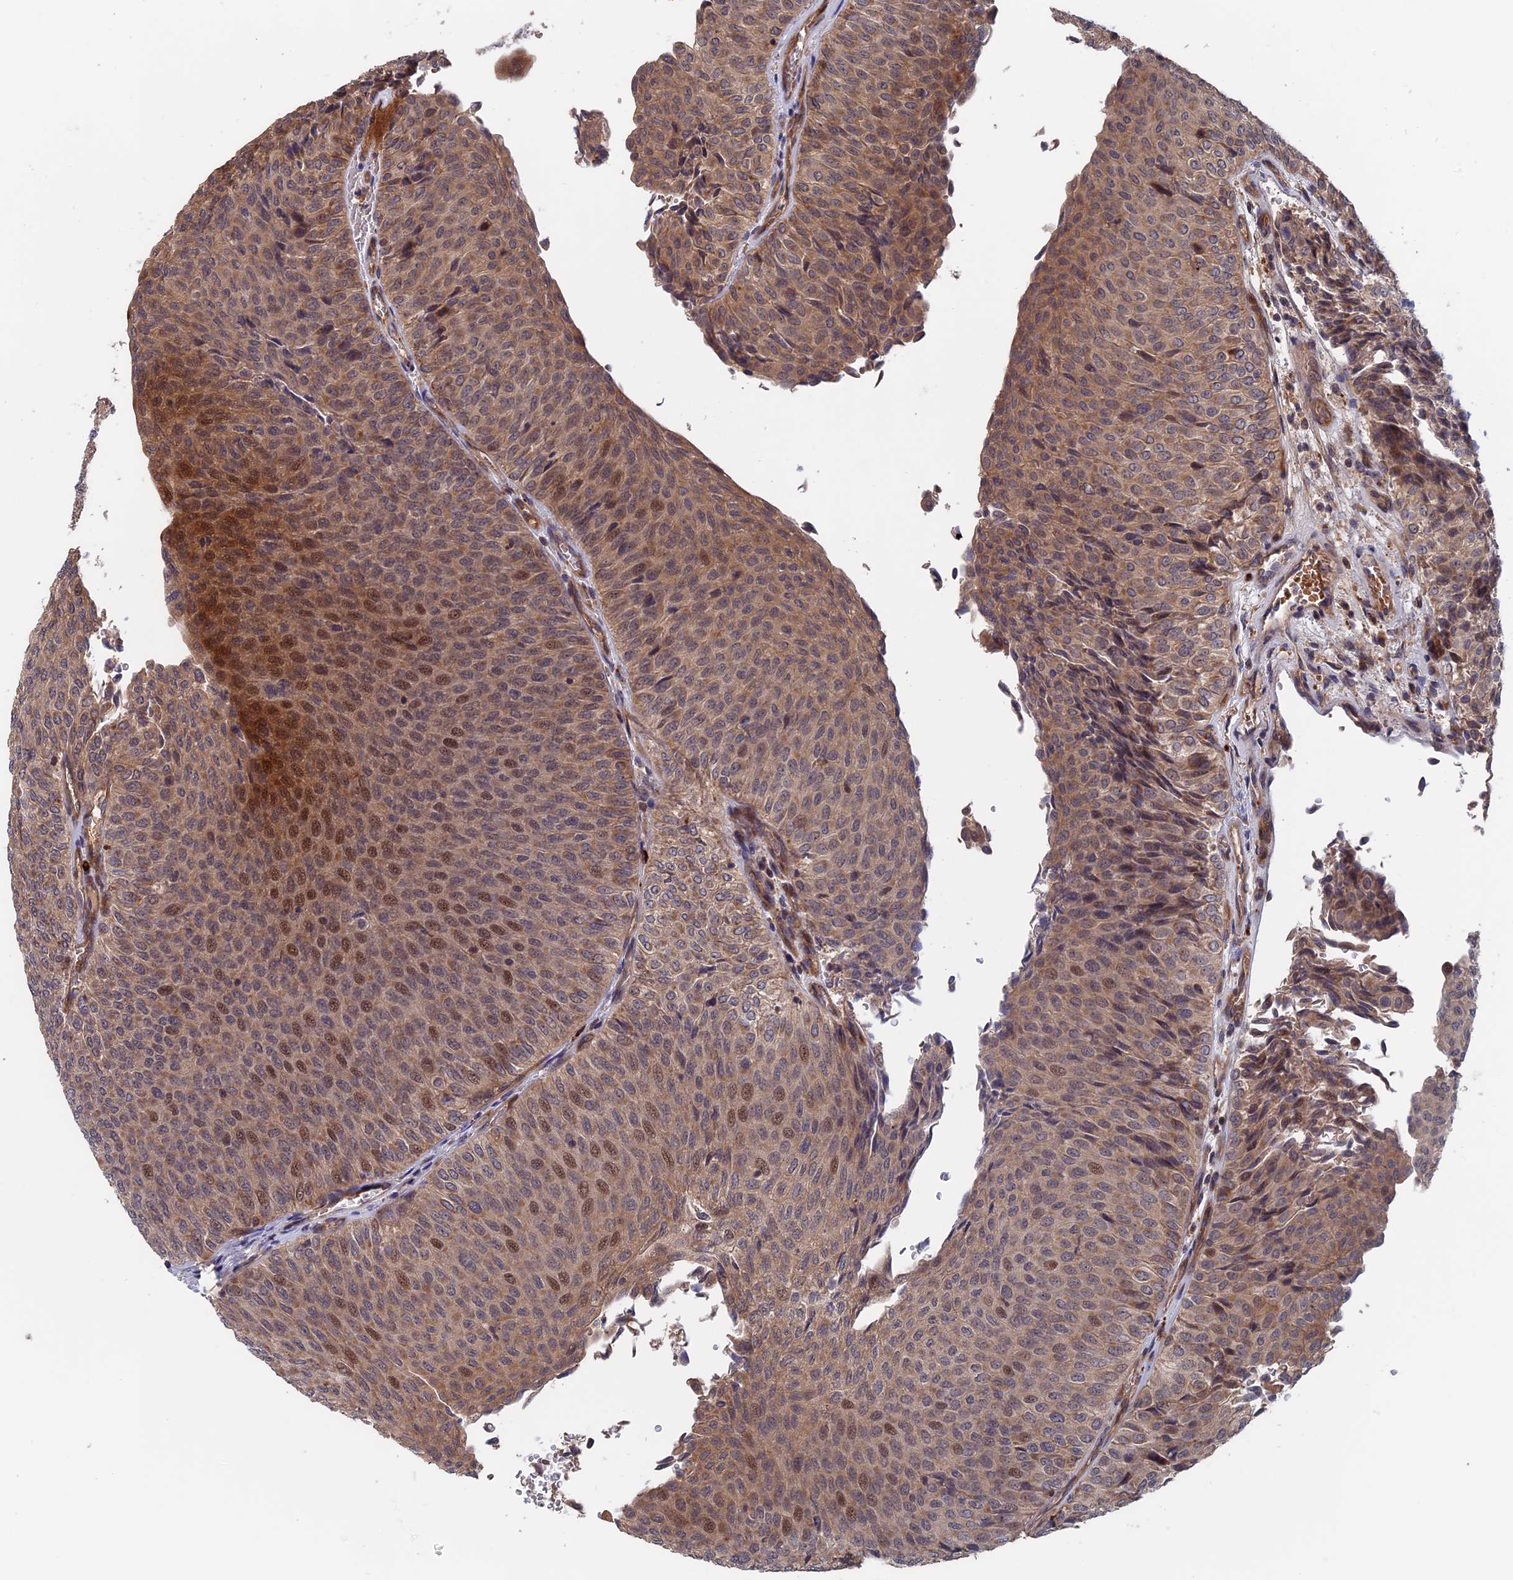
{"staining": {"intensity": "moderate", "quantity": "<25%", "location": "cytoplasmic/membranous,nuclear"}, "tissue": "urothelial cancer", "cell_type": "Tumor cells", "image_type": "cancer", "snomed": [{"axis": "morphology", "description": "Urothelial carcinoma, Low grade"}, {"axis": "topography", "description": "Urinary bladder"}], "caption": "A brown stain highlights moderate cytoplasmic/membranous and nuclear positivity of a protein in human urothelial carcinoma (low-grade) tumor cells. Using DAB (brown) and hematoxylin (blue) stains, captured at high magnification using brightfield microscopy.", "gene": "TRAPPC2L", "patient": {"sex": "male", "age": 78}}